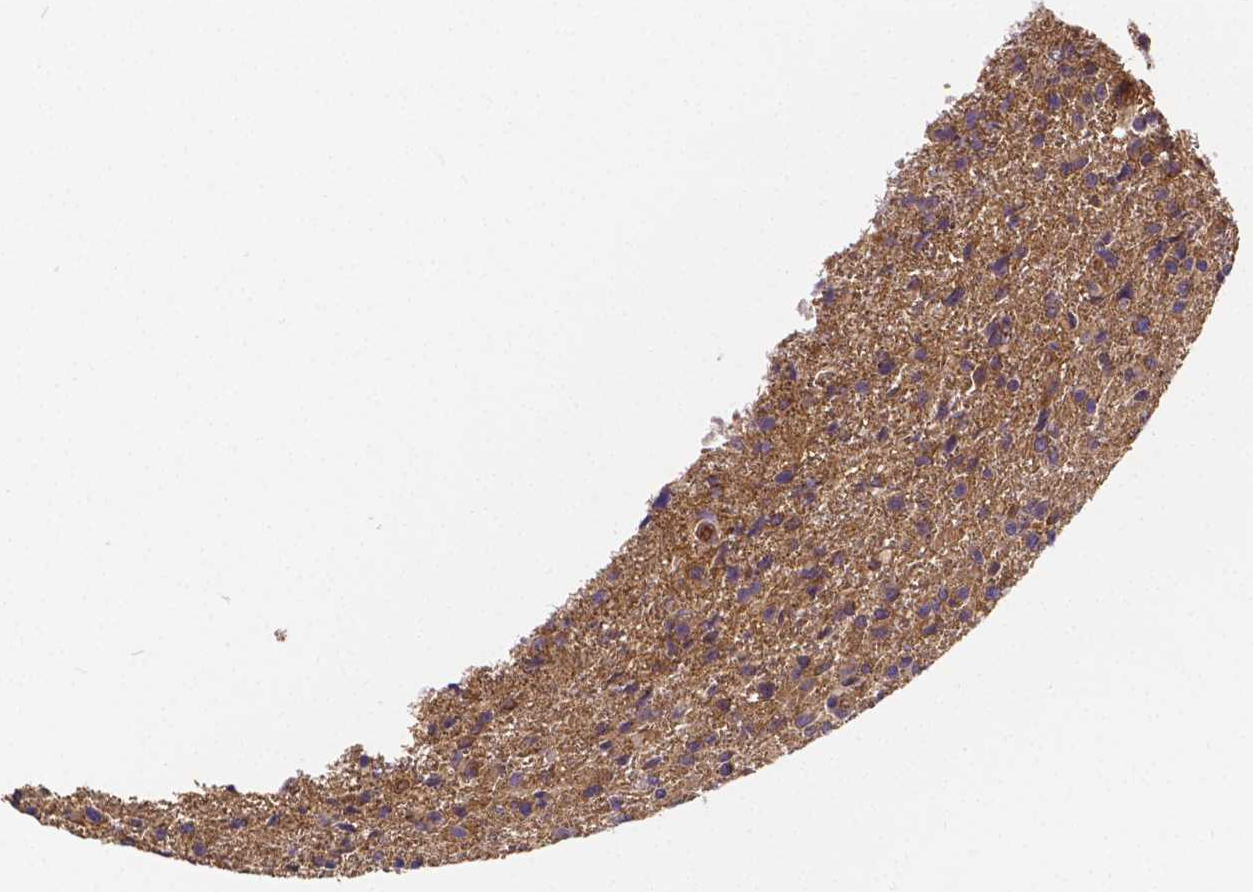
{"staining": {"intensity": "moderate", "quantity": ">75%", "location": "cytoplasmic/membranous"}, "tissue": "glioma", "cell_type": "Tumor cells", "image_type": "cancer", "snomed": [{"axis": "morphology", "description": "Glioma, malignant, High grade"}, {"axis": "topography", "description": "Brain"}], "caption": "Approximately >75% of tumor cells in glioma reveal moderate cytoplasmic/membranous protein staining as visualized by brown immunohistochemical staining.", "gene": "CLINT1", "patient": {"sex": "male", "age": 63}}